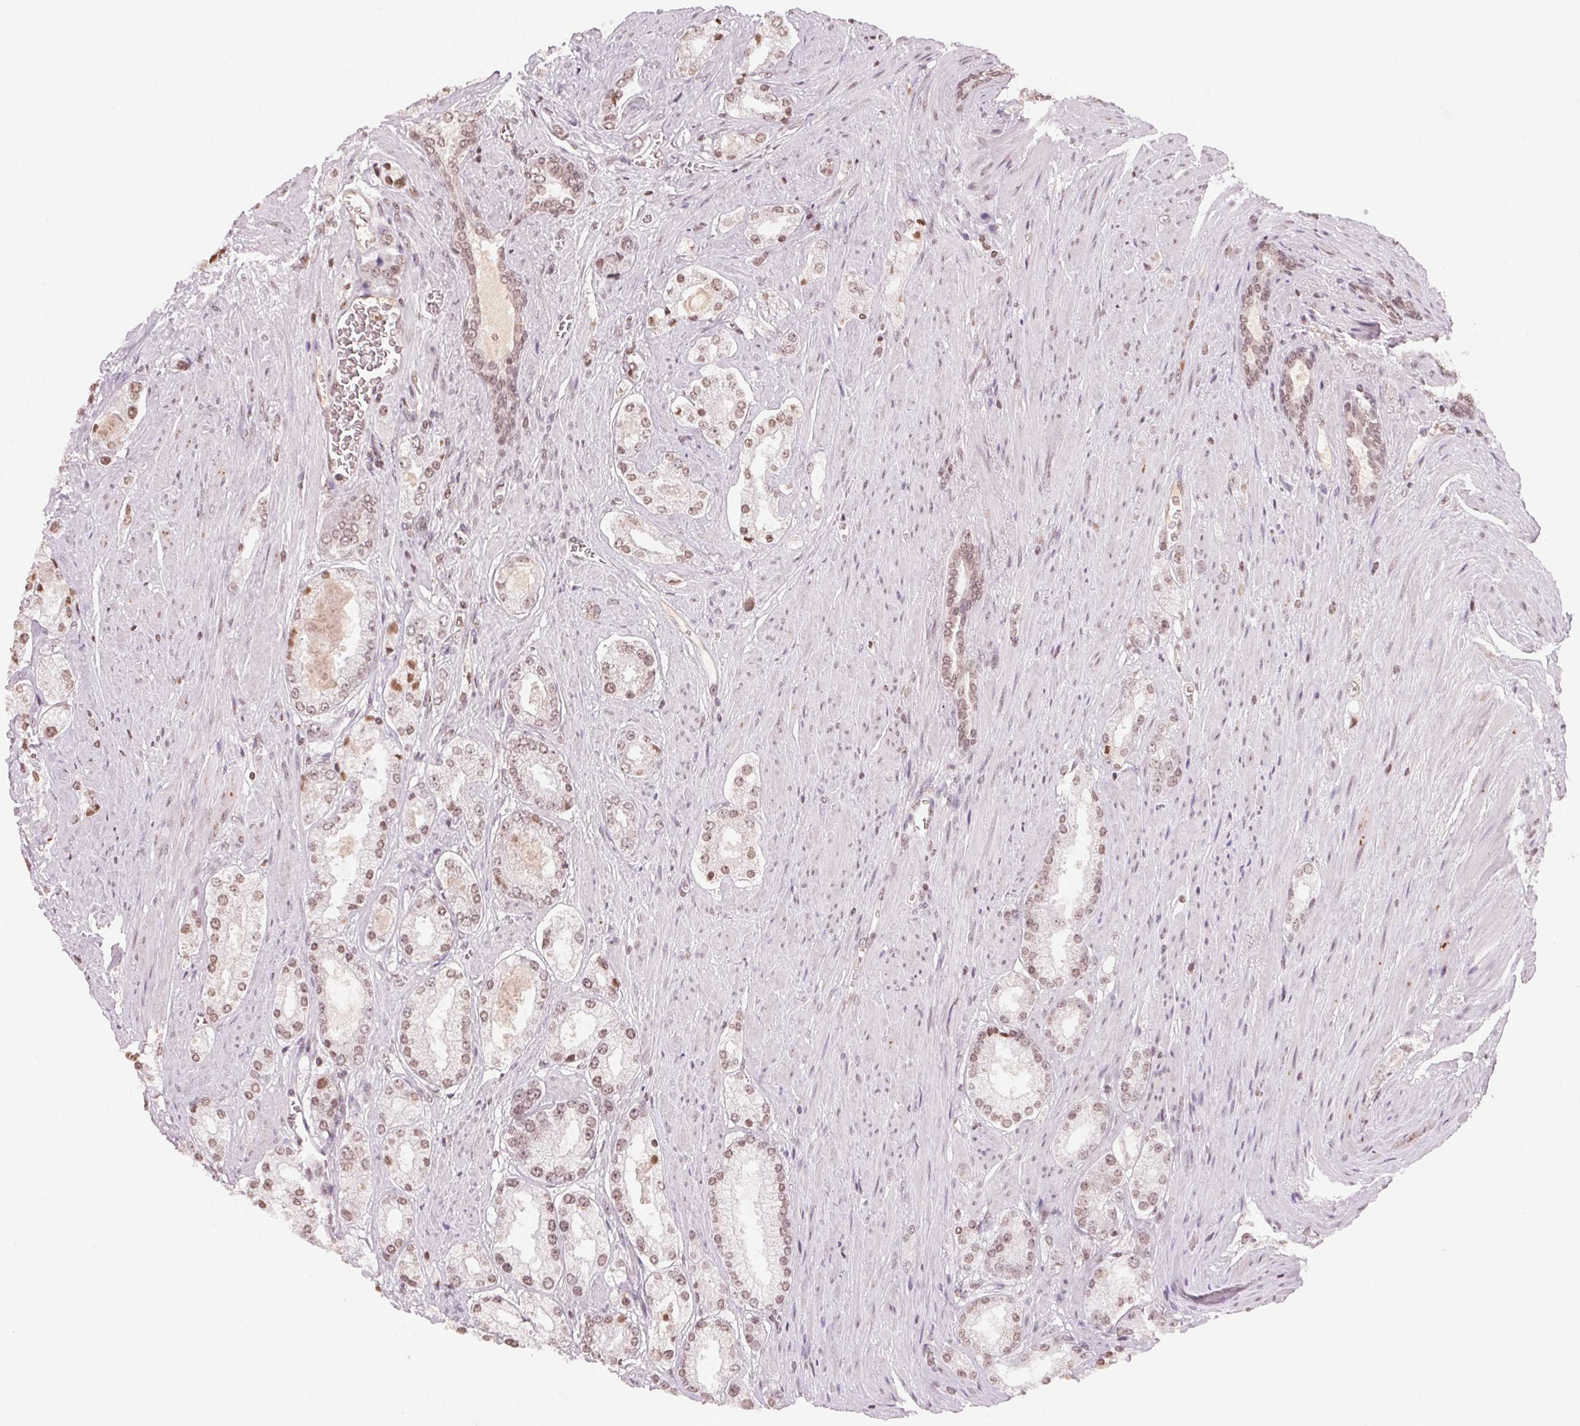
{"staining": {"intensity": "weak", "quantity": ">75%", "location": "nuclear"}, "tissue": "prostate cancer", "cell_type": "Tumor cells", "image_type": "cancer", "snomed": [{"axis": "morphology", "description": "Adenocarcinoma, High grade"}, {"axis": "topography", "description": "Prostate"}], "caption": "The immunohistochemical stain labels weak nuclear expression in tumor cells of prostate high-grade adenocarcinoma tissue.", "gene": "TBP", "patient": {"sex": "male", "age": 67}}